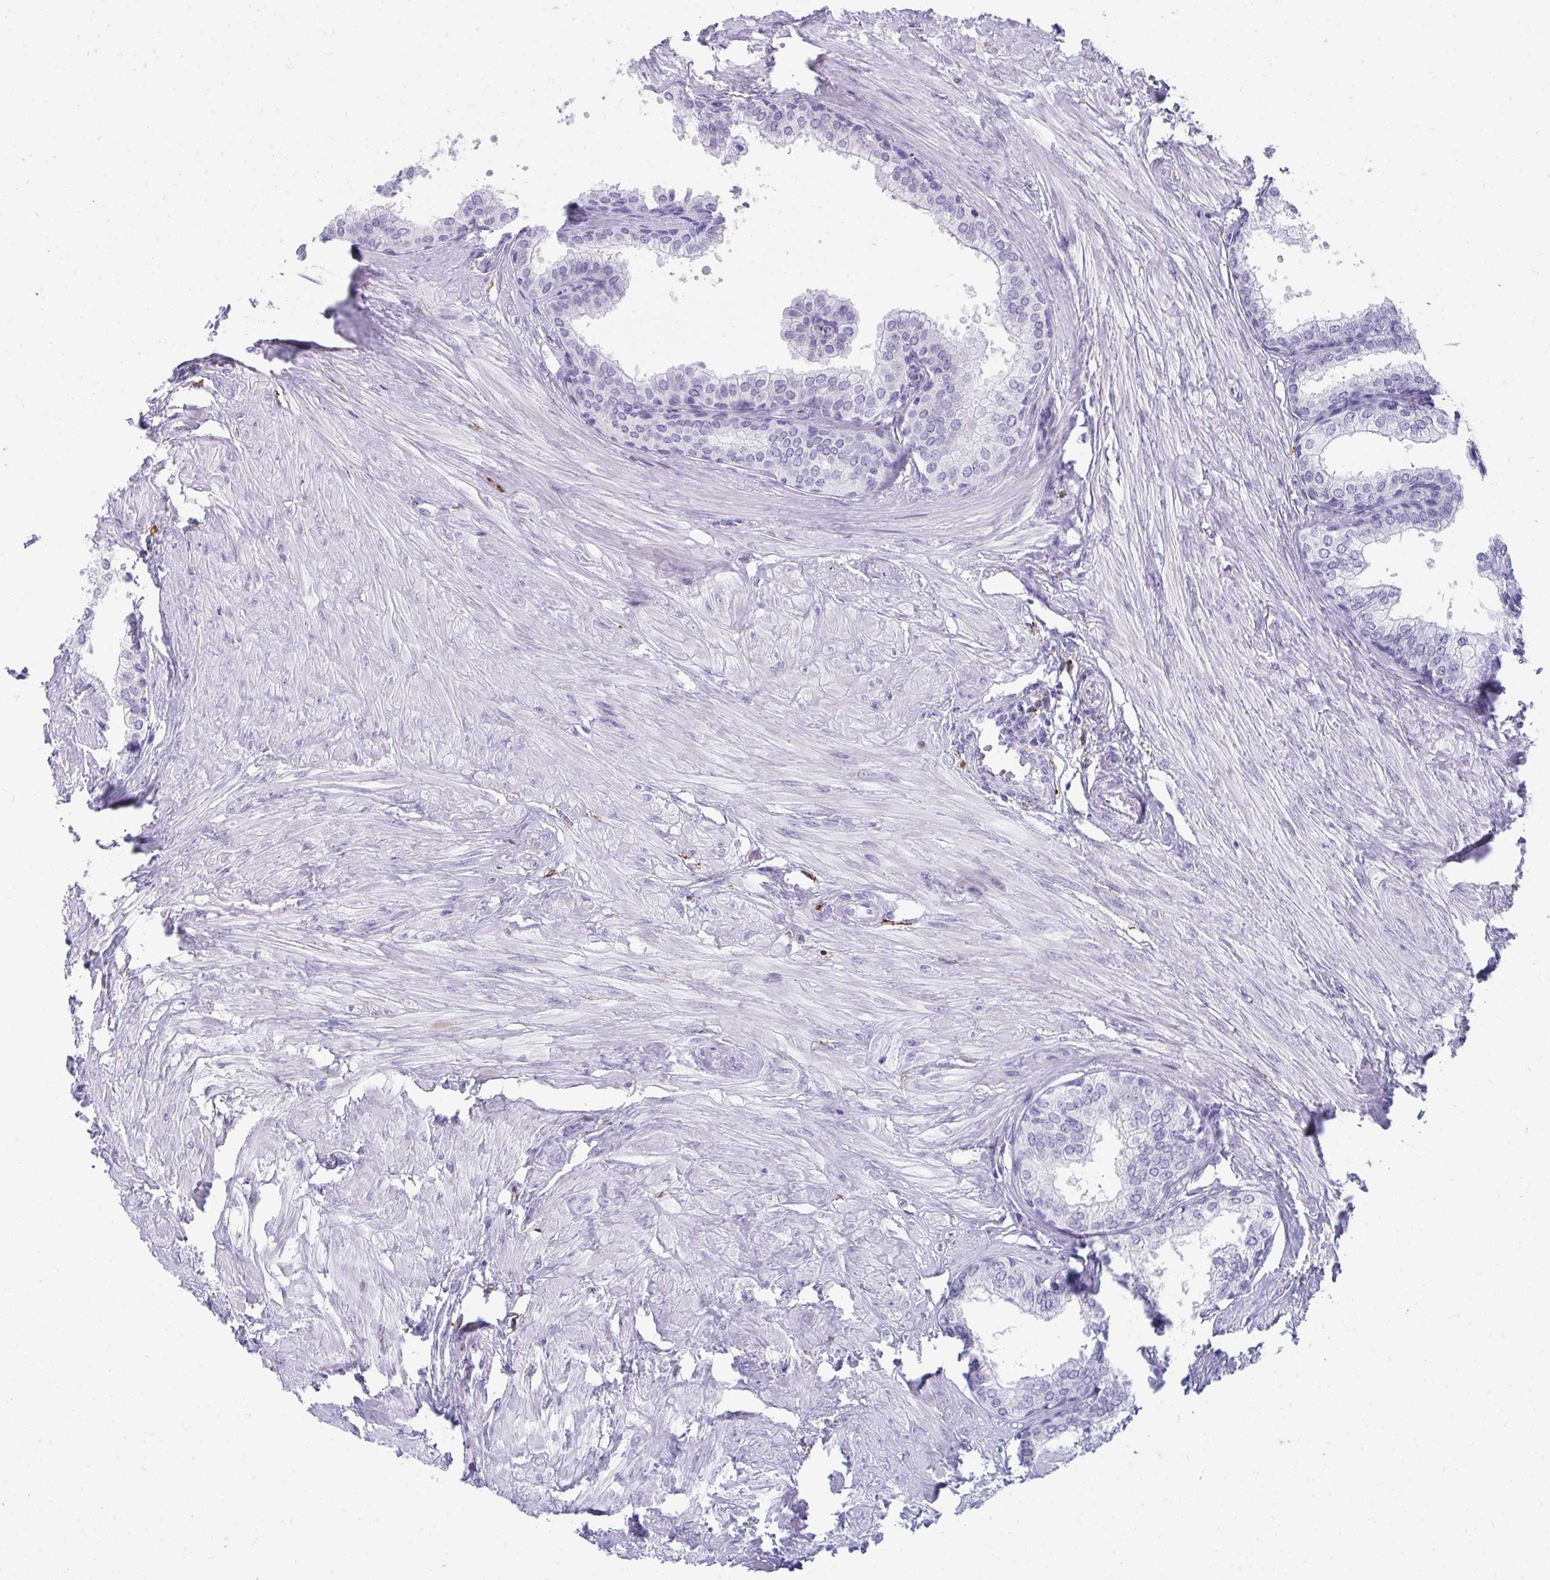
{"staining": {"intensity": "negative", "quantity": "none", "location": "none"}, "tissue": "prostate", "cell_type": "Glandular cells", "image_type": "normal", "snomed": [{"axis": "morphology", "description": "Normal tissue, NOS"}, {"axis": "topography", "description": "Prostate"}, {"axis": "topography", "description": "Peripheral nerve tissue"}], "caption": "Prostate was stained to show a protein in brown. There is no significant staining in glandular cells. (Stains: DAB immunohistochemistry with hematoxylin counter stain, Microscopy: brightfield microscopy at high magnification).", "gene": "CD163", "patient": {"sex": "male", "age": 55}}